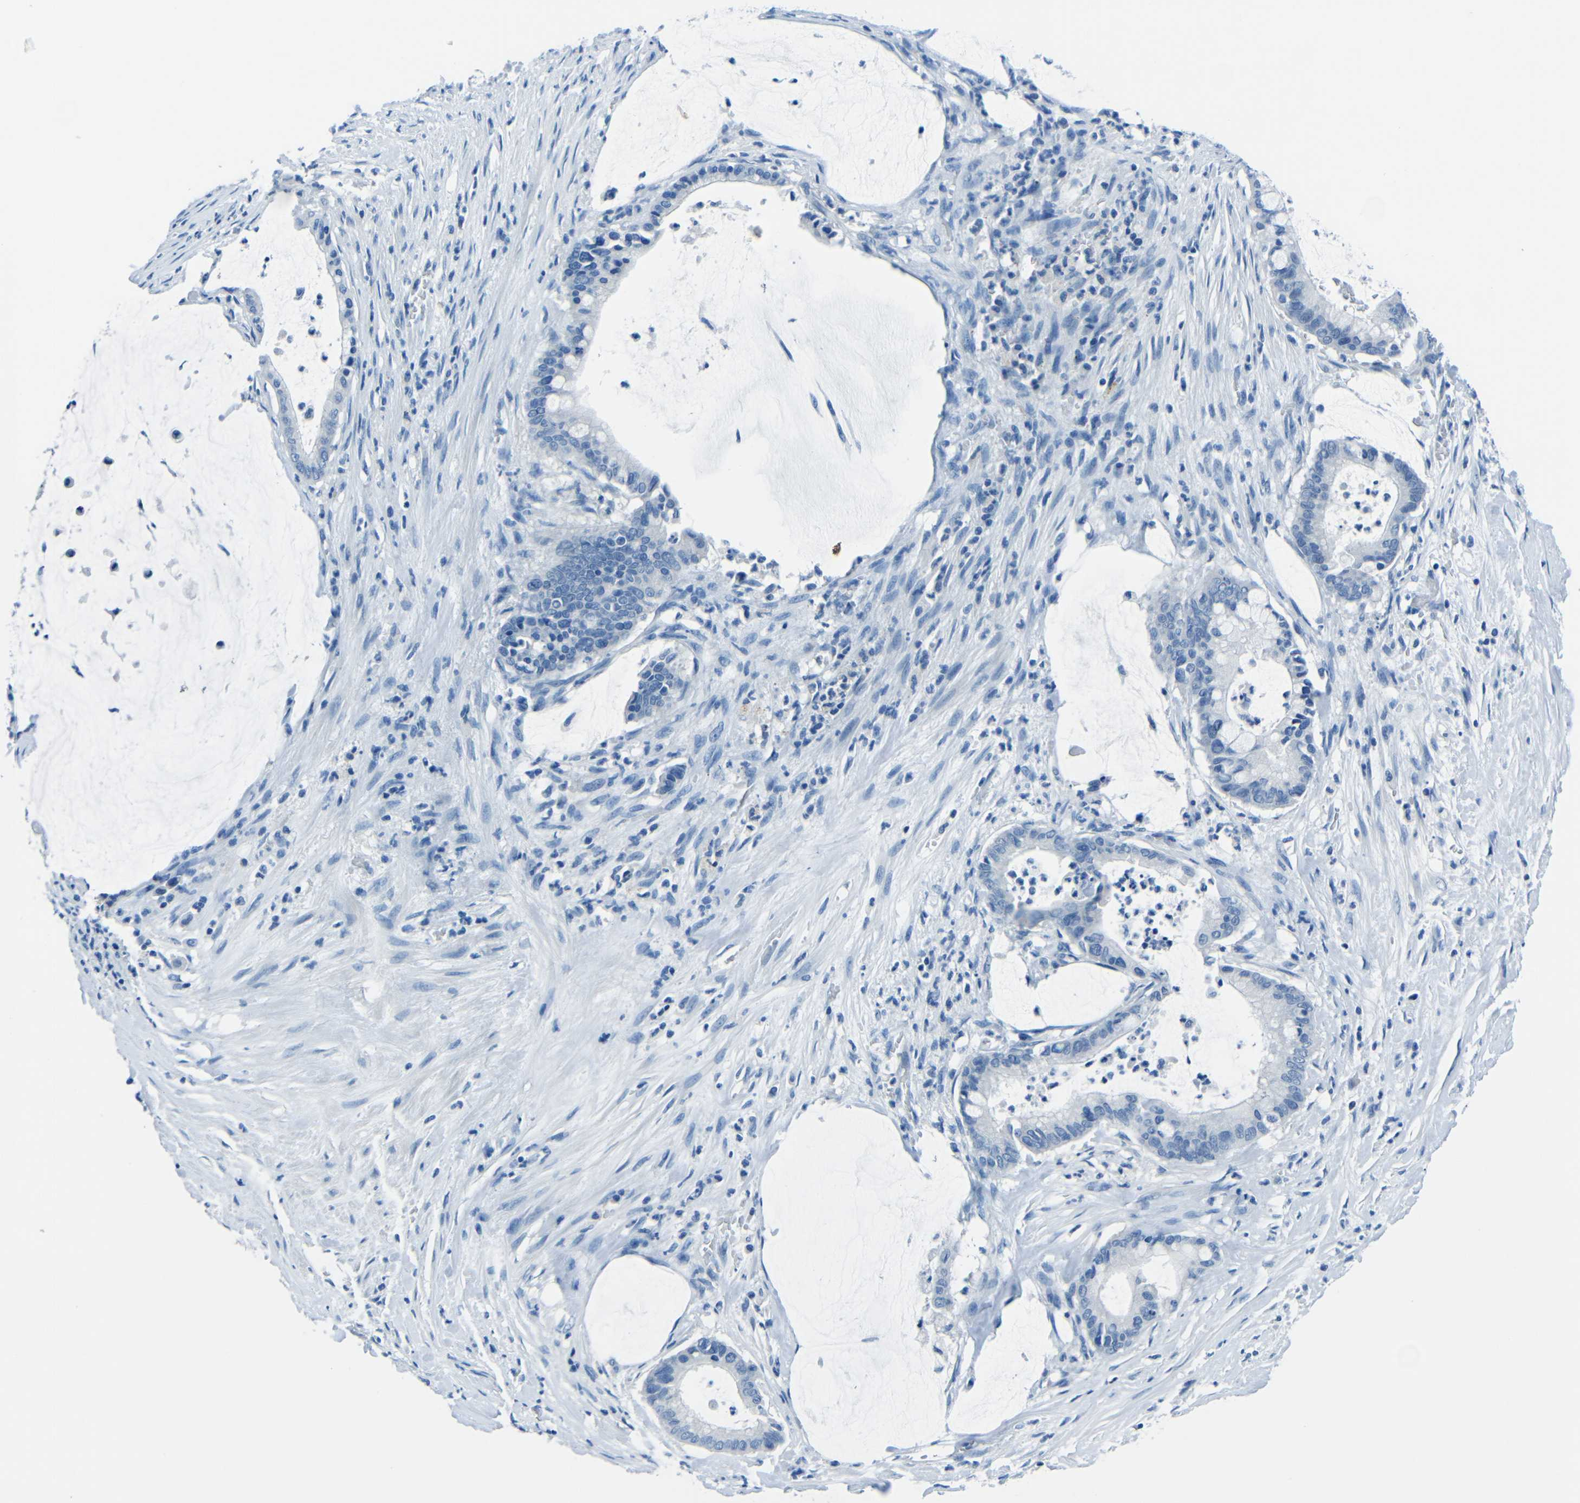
{"staining": {"intensity": "negative", "quantity": "none", "location": "none"}, "tissue": "pancreatic cancer", "cell_type": "Tumor cells", "image_type": "cancer", "snomed": [{"axis": "morphology", "description": "Adenocarcinoma, NOS"}, {"axis": "topography", "description": "Pancreas"}], "caption": "Immunohistochemical staining of human pancreatic adenocarcinoma exhibits no significant staining in tumor cells. (Stains: DAB (3,3'-diaminobenzidine) immunohistochemistry with hematoxylin counter stain, Microscopy: brightfield microscopy at high magnification).", "gene": "FBN2", "patient": {"sex": "male", "age": 41}}